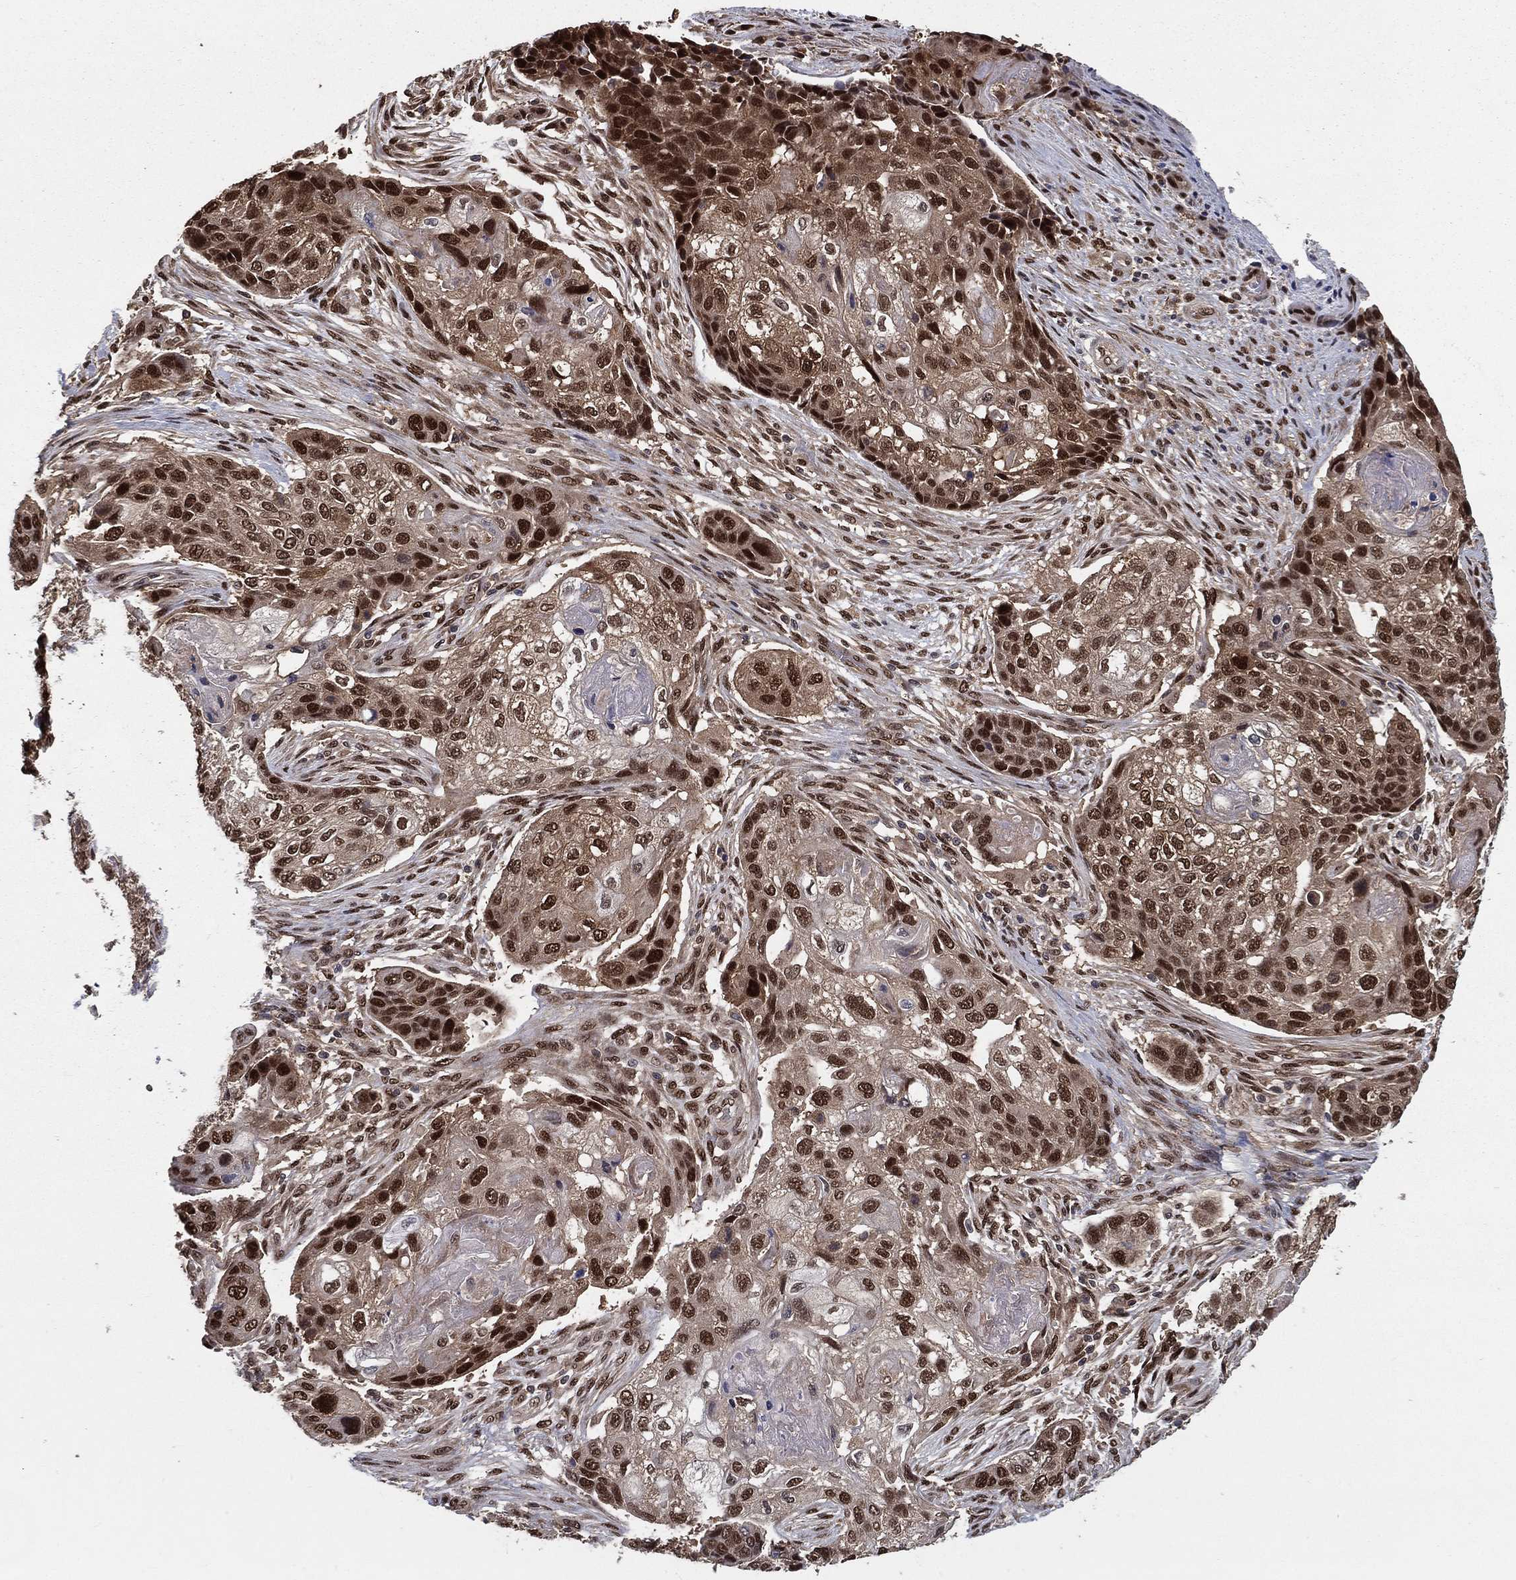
{"staining": {"intensity": "strong", "quantity": "25%-75%", "location": "nuclear"}, "tissue": "lung cancer", "cell_type": "Tumor cells", "image_type": "cancer", "snomed": [{"axis": "morphology", "description": "Normal tissue, NOS"}, {"axis": "morphology", "description": "Squamous cell carcinoma, NOS"}, {"axis": "topography", "description": "Bronchus"}, {"axis": "topography", "description": "Lung"}], "caption": "Protein analysis of squamous cell carcinoma (lung) tissue reveals strong nuclear staining in approximately 25%-75% of tumor cells.", "gene": "CARM1", "patient": {"sex": "male", "age": 69}}